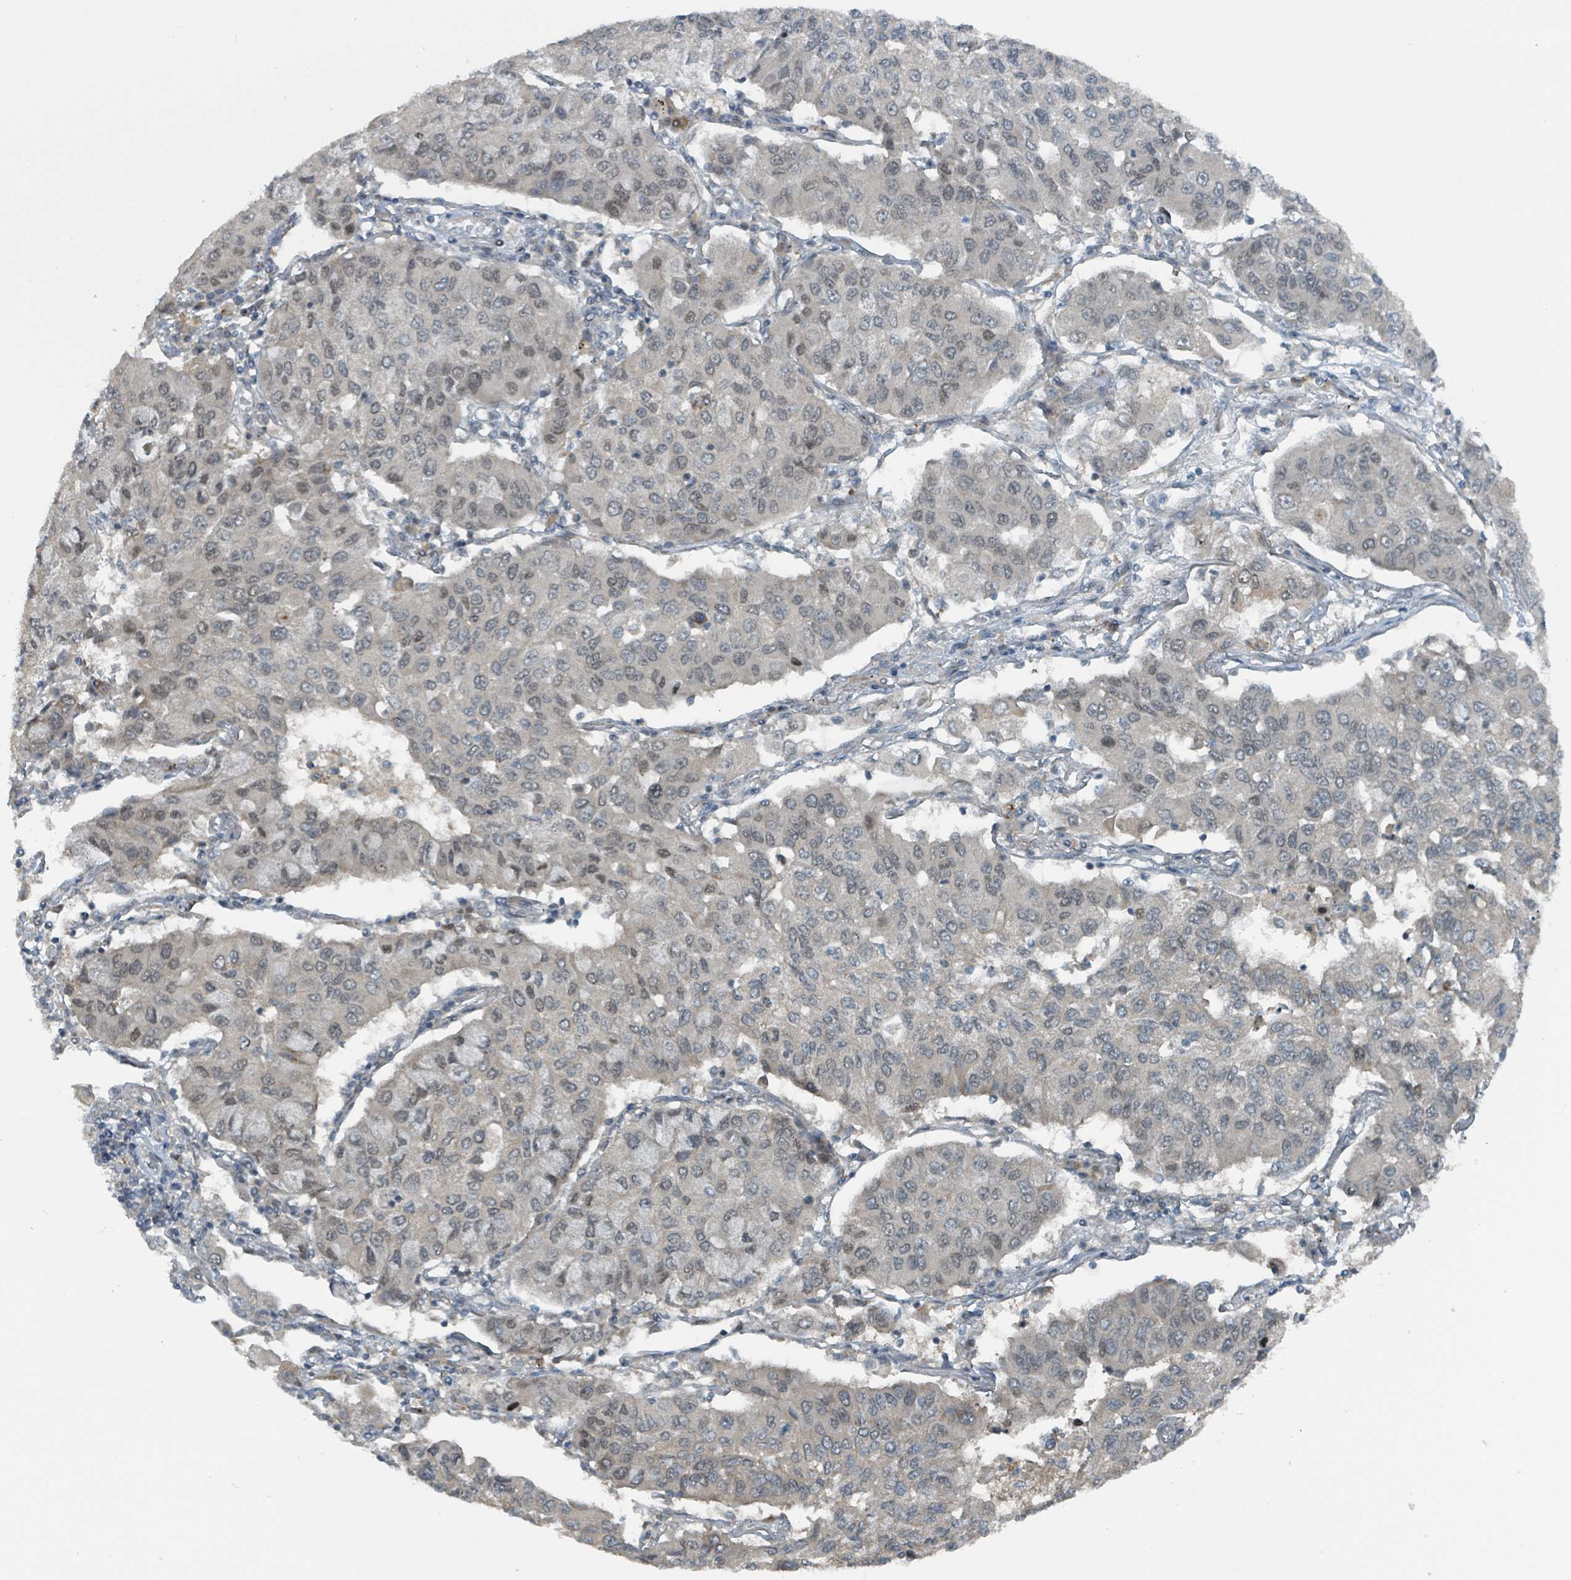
{"staining": {"intensity": "negative", "quantity": "none", "location": "none"}, "tissue": "lung cancer", "cell_type": "Tumor cells", "image_type": "cancer", "snomed": [{"axis": "morphology", "description": "Squamous cell carcinoma, NOS"}, {"axis": "topography", "description": "Lung"}], "caption": "The image displays no significant staining in tumor cells of lung squamous cell carcinoma. (Stains: DAB immunohistochemistry with hematoxylin counter stain, Microscopy: brightfield microscopy at high magnification).", "gene": "PHIP", "patient": {"sex": "male", "age": 74}}